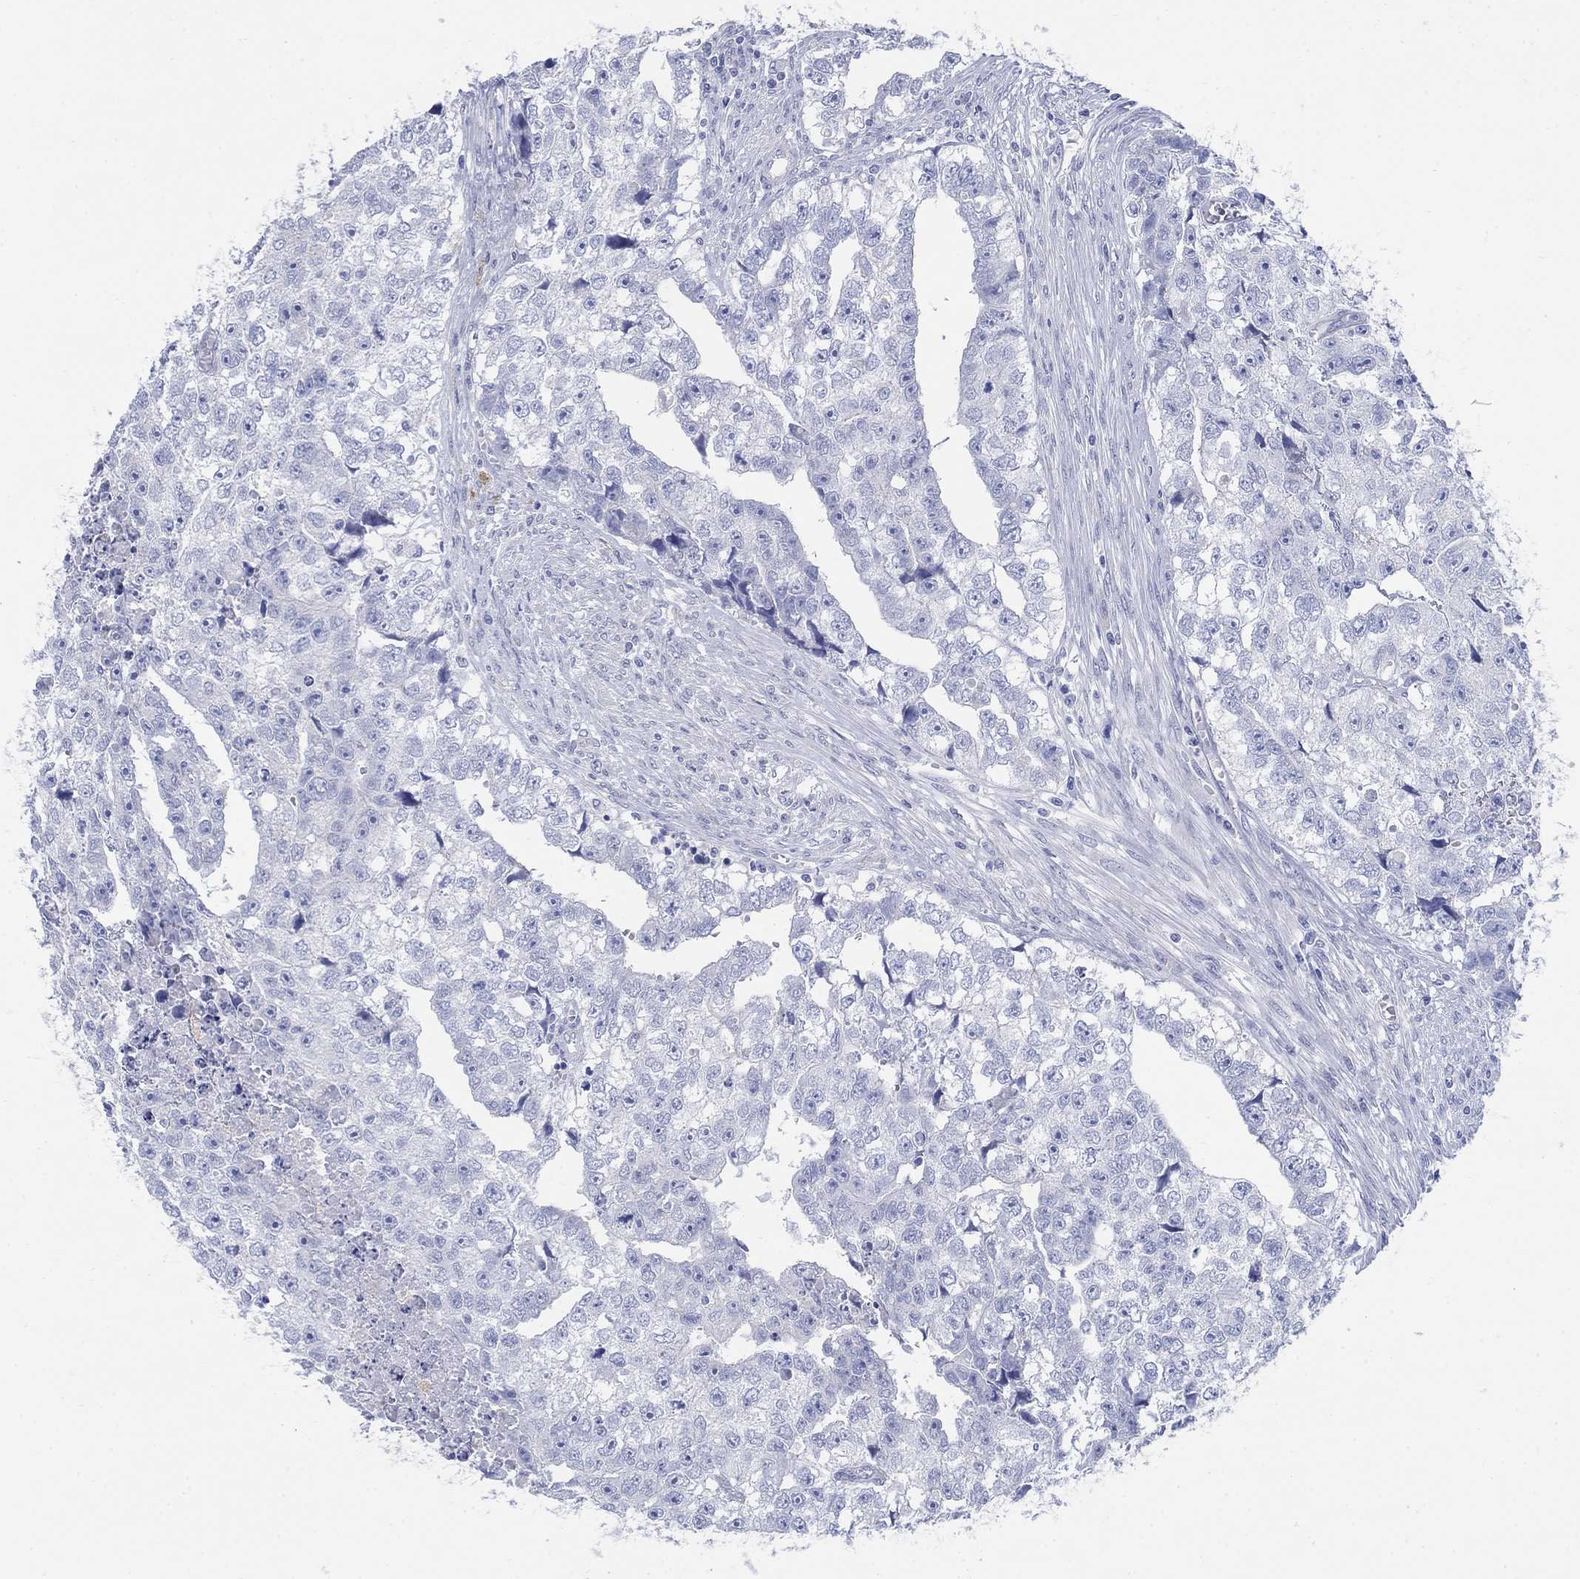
{"staining": {"intensity": "negative", "quantity": "none", "location": "none"}, "tissue": "testis cancer", "cell_type": "Tumor cells", "image_type": "cancer", "snomed": [{"axis": "morphology", "description": "Carcinoma, Embryonal, NOS"}, {"axis": "morphology", "description": "Teratoma, malignant, NOS"}, {"axis": "topography", "description": "Testis"}], "caption": "This photomicrograph is of testis malignant teratoma stained with immunohistochemistry to label a protein in brown with the nuclei are counter-stained blue. There is no expression in tumor cells. Nuclei are stained in blue.", "gene": "SCCPDH", "patient": {"sex": "male", "age": 44}}